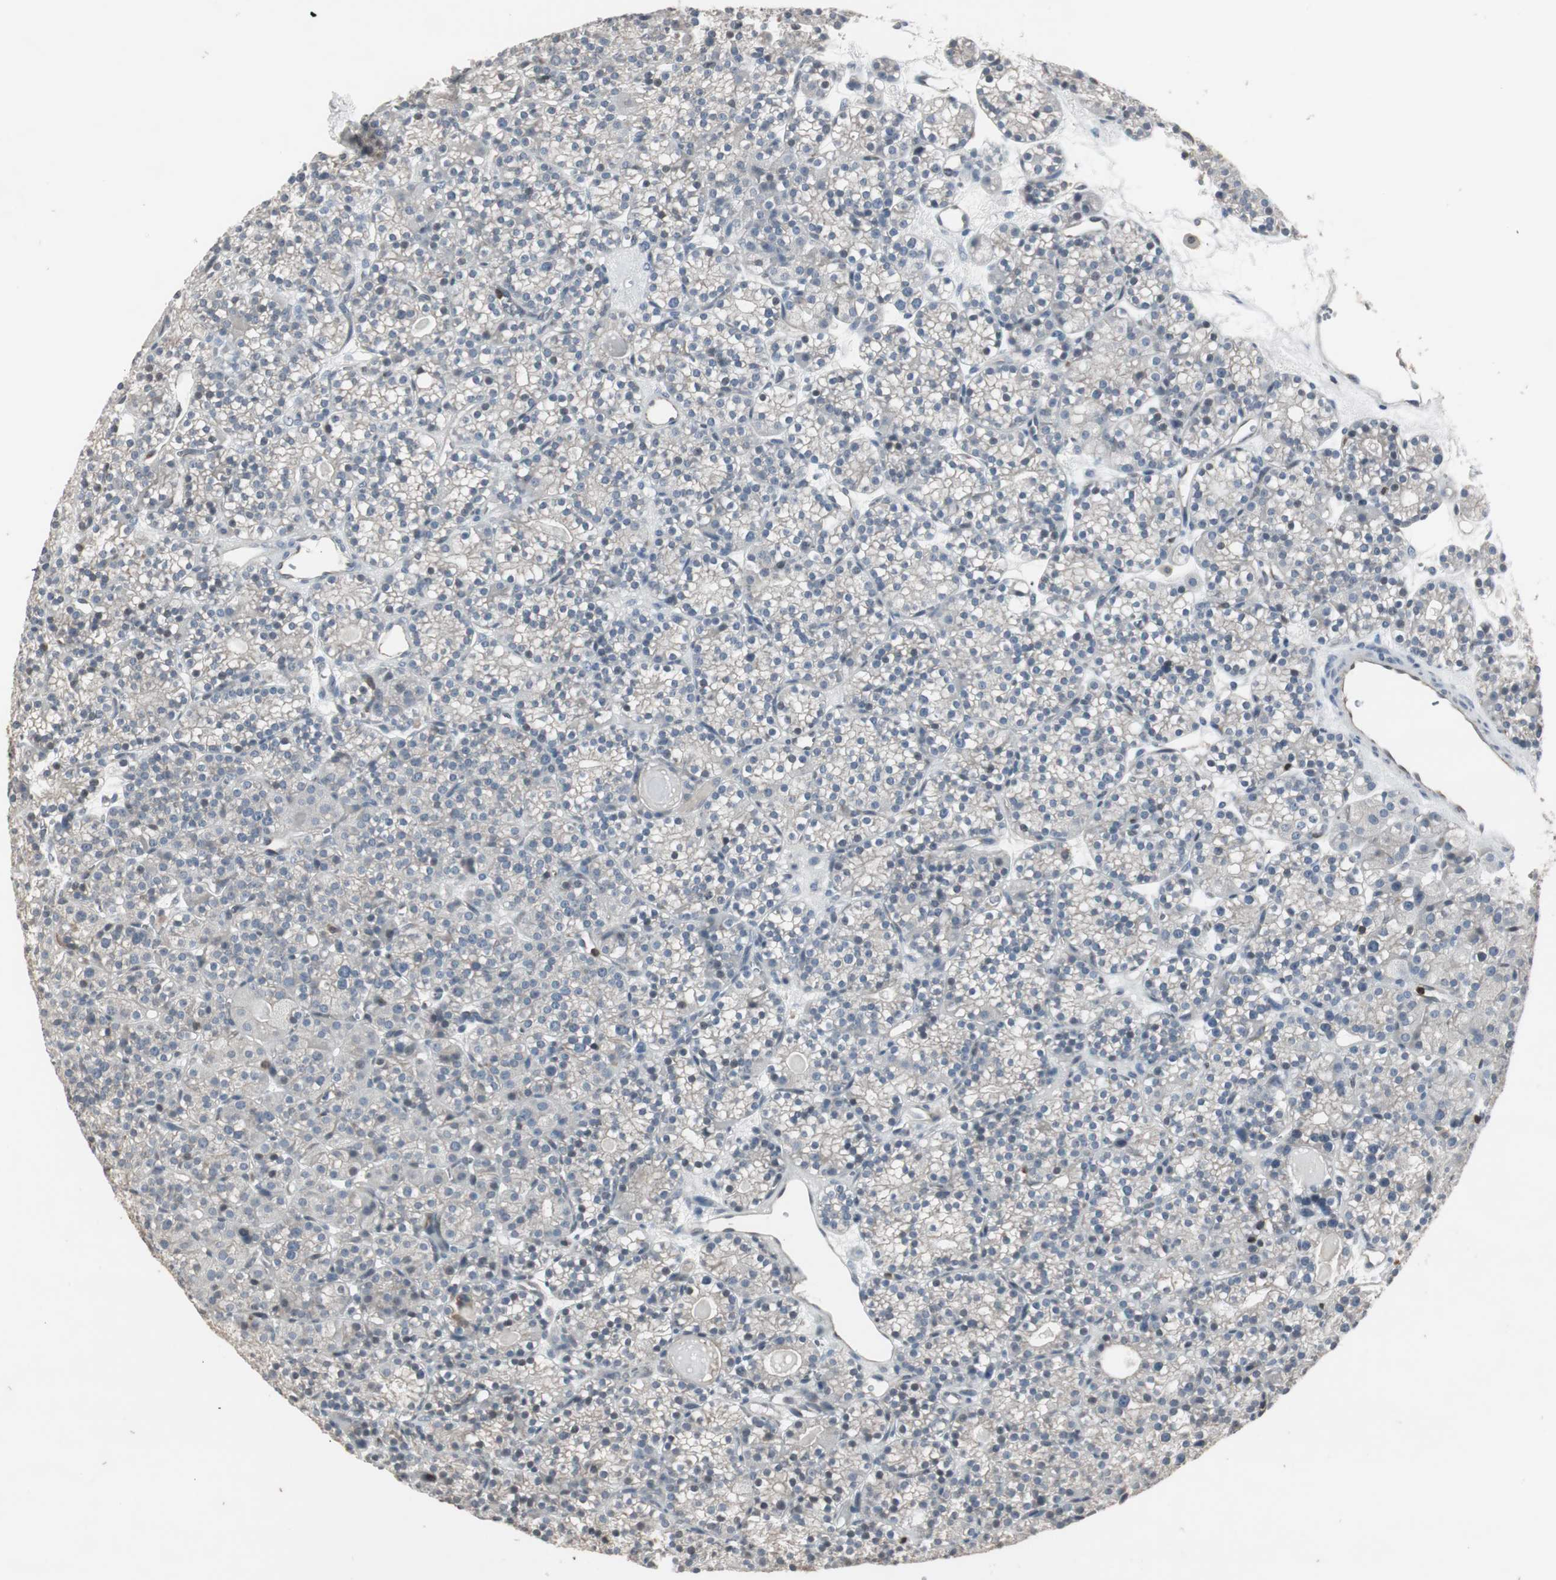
{"staining": {"intensity": "weak", "quantity": ">75%", "location": "cytoplasmic/membranous"}, "tissue": "parathyroid gland", "cell_type": "Glandular cells", "image_type": "normal", "snomed": [{"axis": "morphology", "description": "Normal tissue, NOS"}, {"axis": "topography", "description": "Parathyroid gland"}], "caption": "Immunohistochemistry image of unremarkable parathyroid gland: parathyroid gland stained using IHC exhibits low levels of weak protein expression localized specifically in the cytoplasmic/membranous of glandular cells, appearing as a cytoplasmic/membranous brown color.", "gene": "ARHGEF1", "patient": {"sex": "female", "age": 64}}